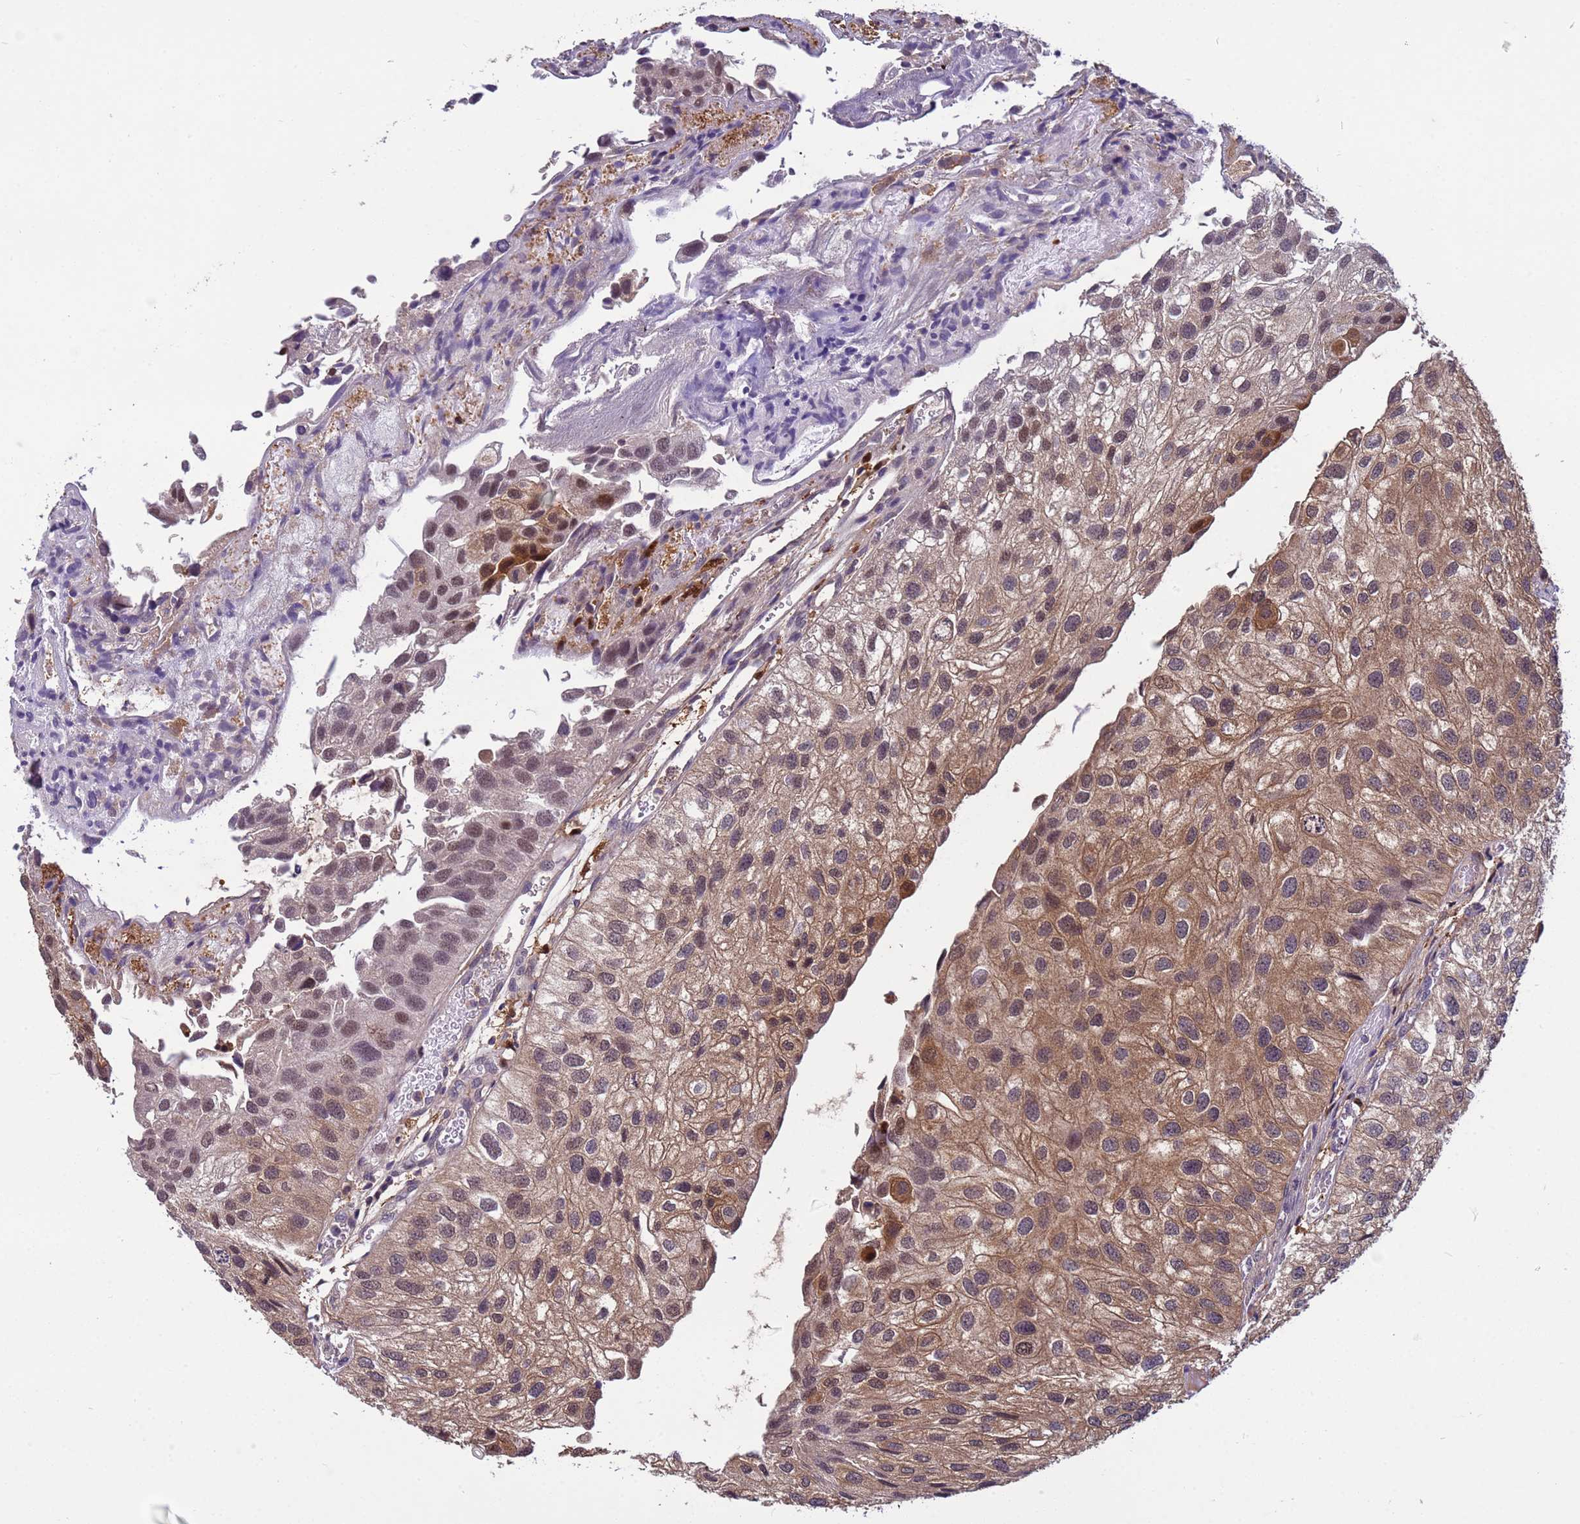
{"staining": {"intensity": "moderate", "quantity": ">75%", "location": "cytoplasmic/membranous,nuclear"}, "tissue": "urothelial cancer", "cell_type": "Tumor cells", "image_type": "cancer", "snomed": [{"axis": "morphology", "description": "Urothelial carcinoma, Low grade"}, {"axis": "topography", "description": "Urinary bladder"}], "caption": "Immunohistochemical staining of urothelial cancer exhibits medium levels of moderate cytoplasmic/membranous and nuclear protein expression in about >75% of tumor cells.", "gene": "NPEPPS", "patient": {"sex": "female", "age": 89}}